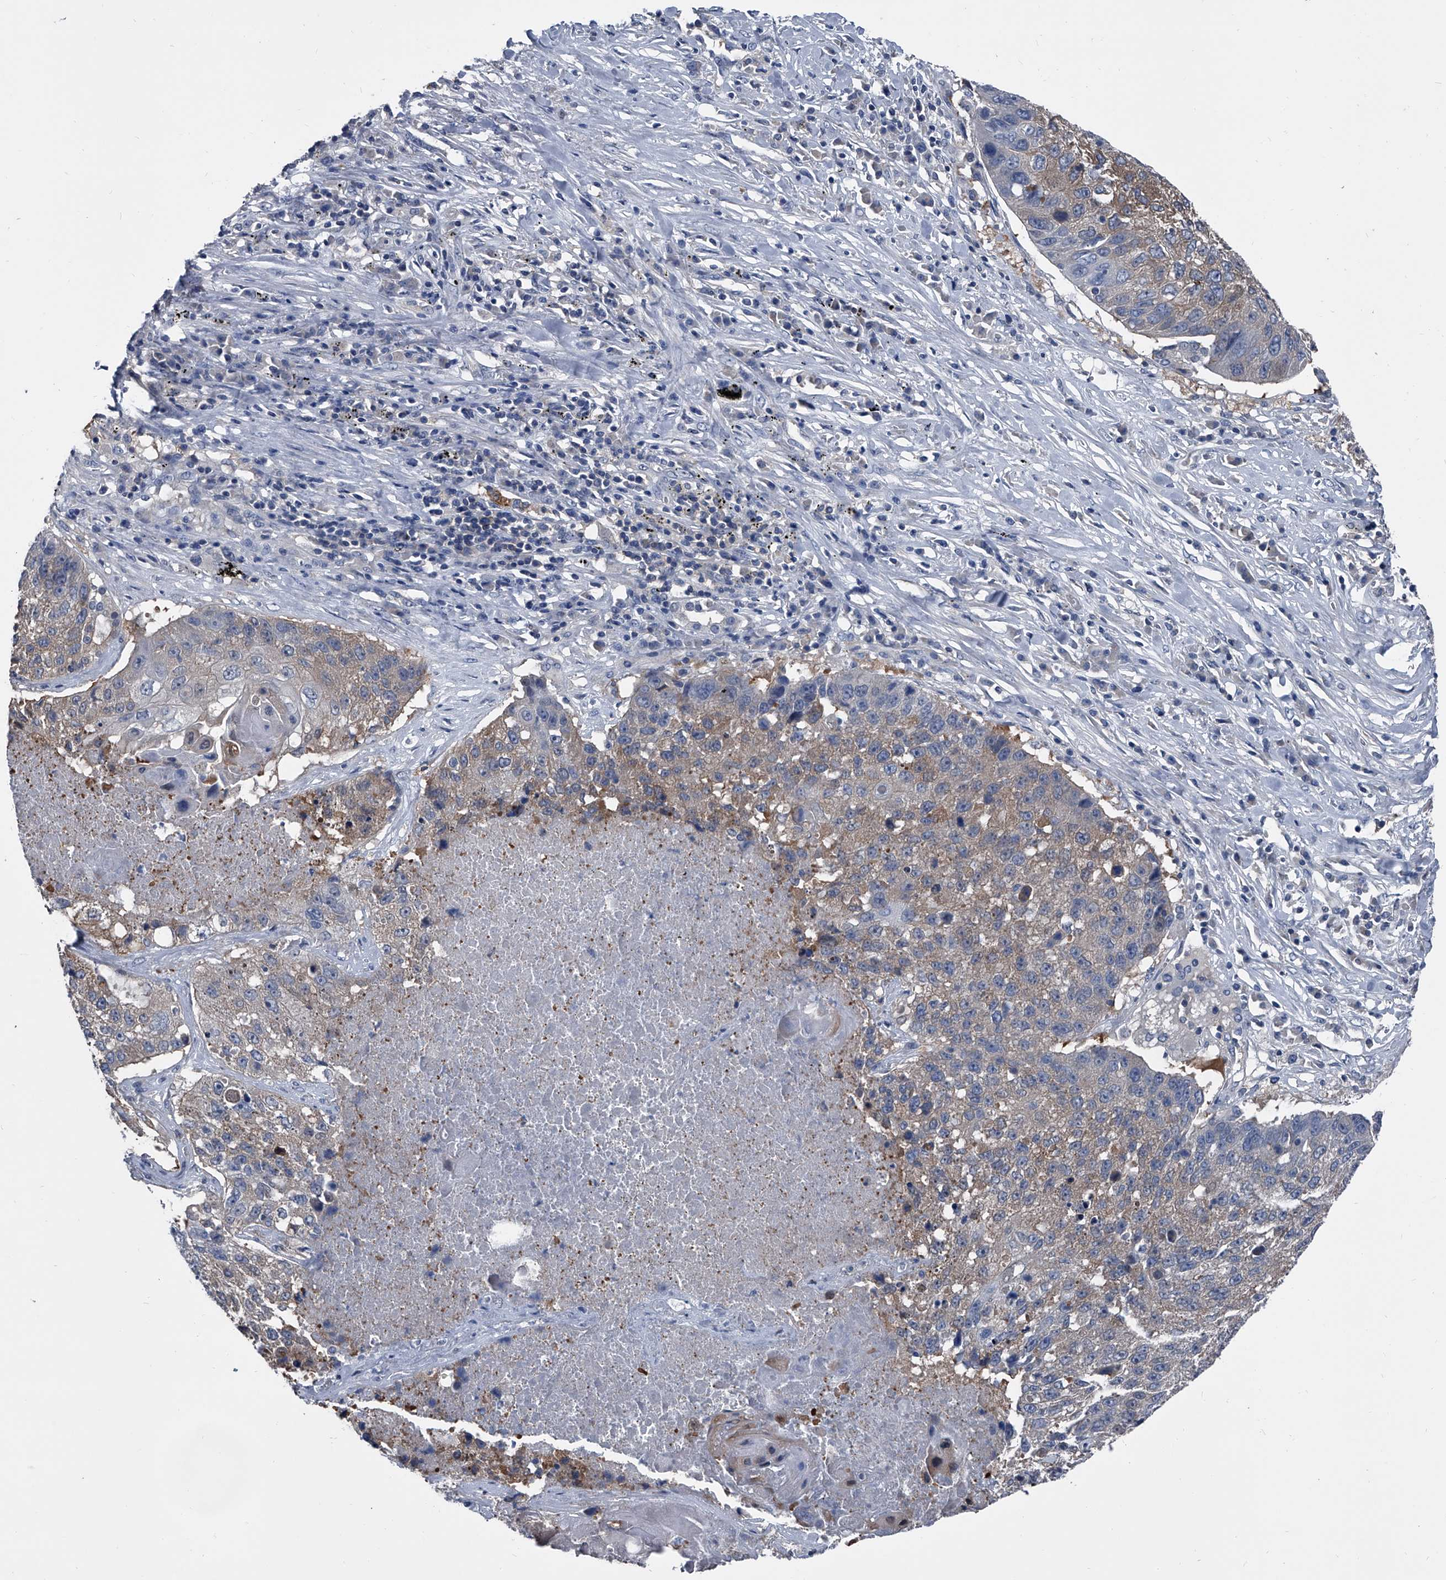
{"staining": {"intensity": "weak", "quantity": "25%-75%", "location": "cytoplasmic/membranous"}, "tissue": "lung cancer", "cell_type": "Tumor cells", "image_type": "cancer", "snomed": [{"axis": "morphology", "description": "Squamous cell carcinoma, NOS"}, {"axis": "topography", "description": "Lung"}], "caption": "Lung squamous cell carcinoma tissue displays weak cytoplasmic/membranous staining in about 25%-75% of tumor cells, visualized by immunohistochemistry.", "gene": "KIF13A", "patient": {"sex": "male", "age": 61}}